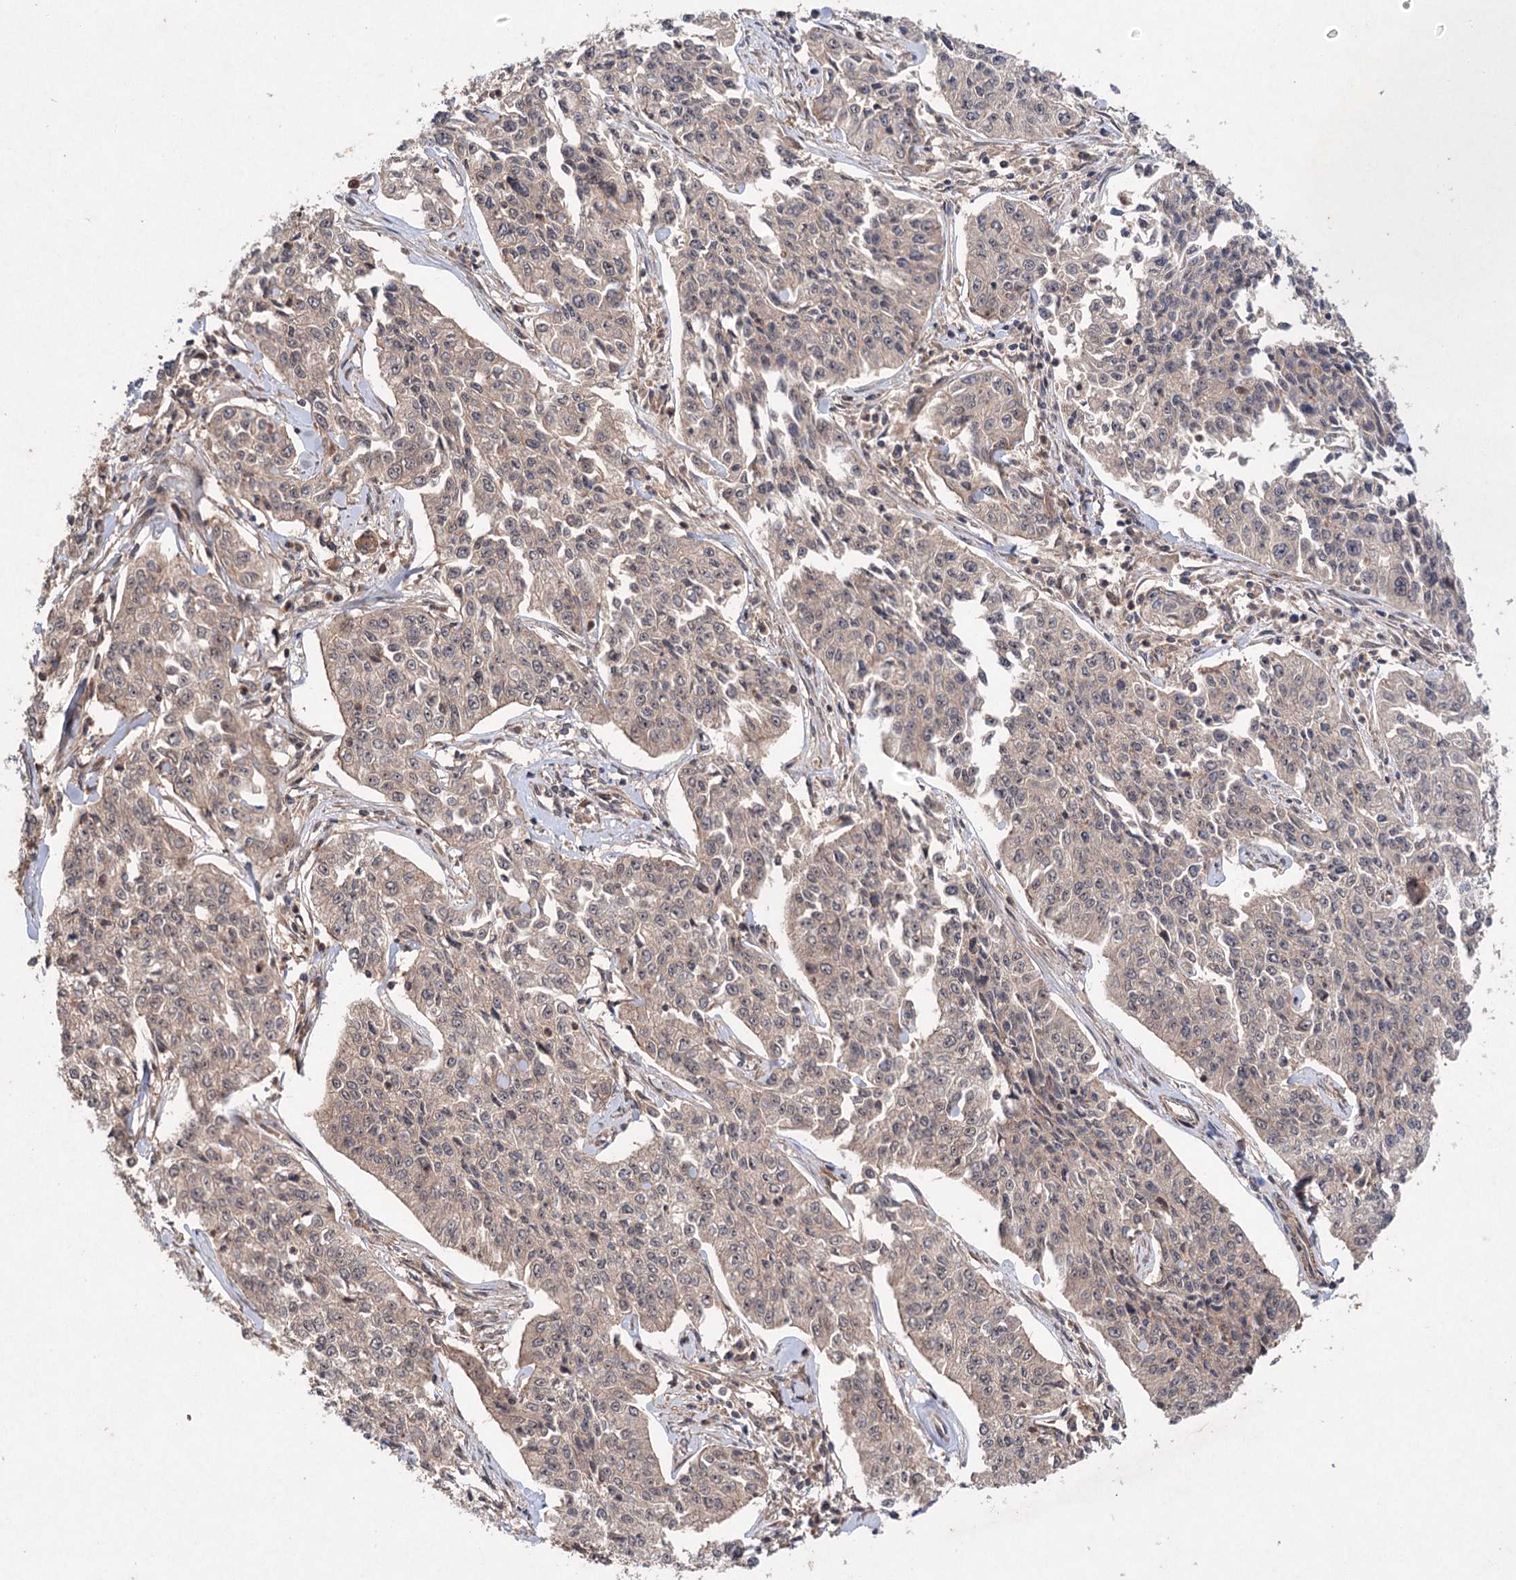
{"staining": {"intensity": "weak", "quantity": "25%-75%", "location": "nuclear"}, "tissue": "cervical cancer", "cell_type": "Tumor cells", "image_type": "cancer", "snomed": [{"axis": "morphology", "description": "Squamous cell carcinoma, NOS"}, {"axis": "topography", "description": "Cervix"}], "caption": "Immunohistochemical staining of cervical squamous cell carcinoma displays low levels of weak nuclear protein expression in approximately 25%-75% of tumor cells. Immunohistochemistry stains the protein in brown and the nuclei are stained blue.", "gene": "ADK", "patient": {"sex": "female", "age": 35}}